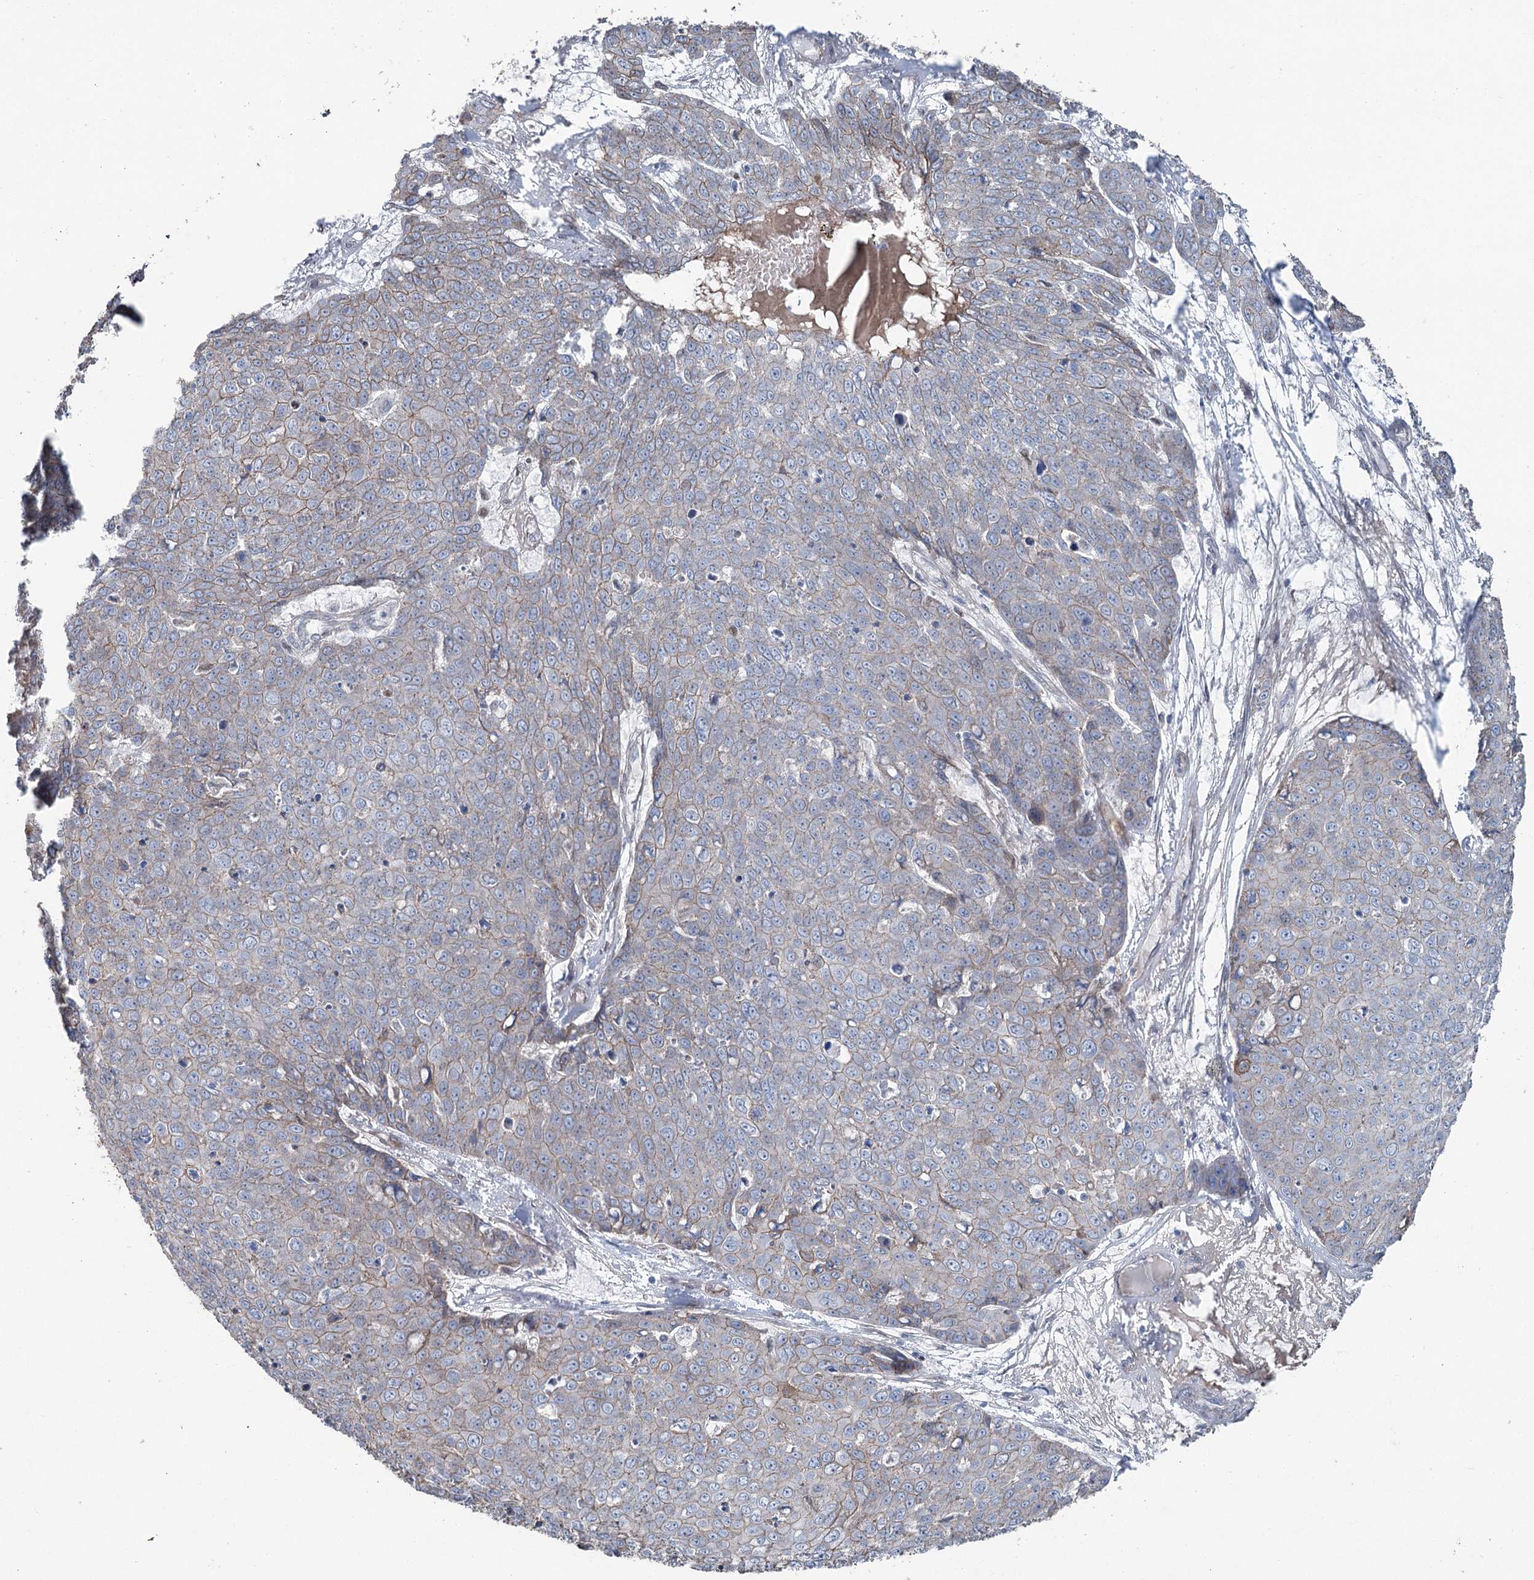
{"staining": {"intensity": "weak", "quantity": "<25%", "location": "cytoplasmic/membranous"}, "tissue": "skin cancer", "cell_type": "Tumor cells", "image_type": "cancer", "snomed": [{"axis": "morphology", "description": "Squamous cell carcinoma, NOS"}, {"axis": "topography", "description": "Skin"}], "caption": "This is an IHC histopathology image of human skin cancer. There is no positivity in tumor cells.", "gene": "FAM120B", "patient": {"sex": "male", "age": 71}}